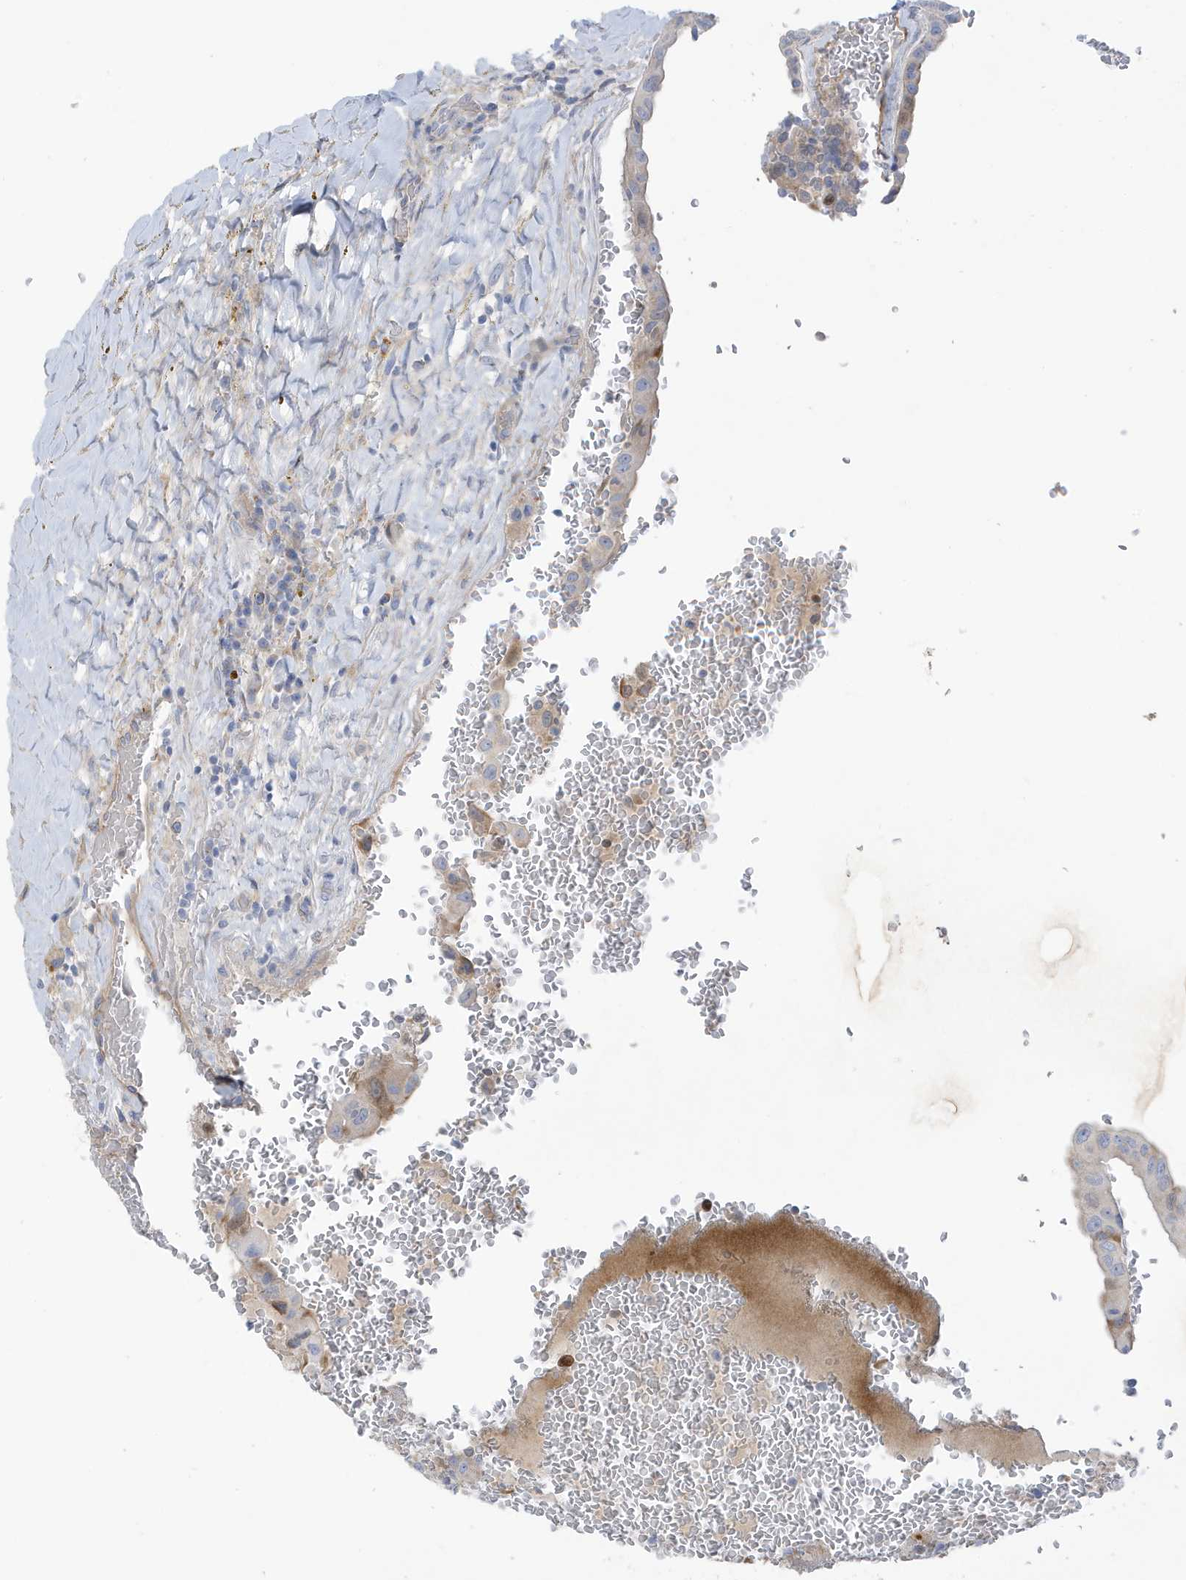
{"staining": {"intensity": "moderate", "quantity": "<25%", "location": "cytoplasmic/membranous"}, "tissue": "thyroid cancer", "cell_type": "Tumor cells", "image_type": "cancer", "snomed": [{"axis": "morphology", "description": "Papillary adenocarcinoma, NOS"}, {"axis": "topography", "description": "Thyroid gland"}], "caption": "Papillary adenocarcinoma (thyroid) stained with IHC demonstrates moderate cytoplasmic/membranous positivity in approximately <25% of tumor cells. Immunohistochemistry stains the protein in brown and the nuclei are stained blue.", "gene": "ATP13A5", "patient": {"sex": "male", "age": 77}}